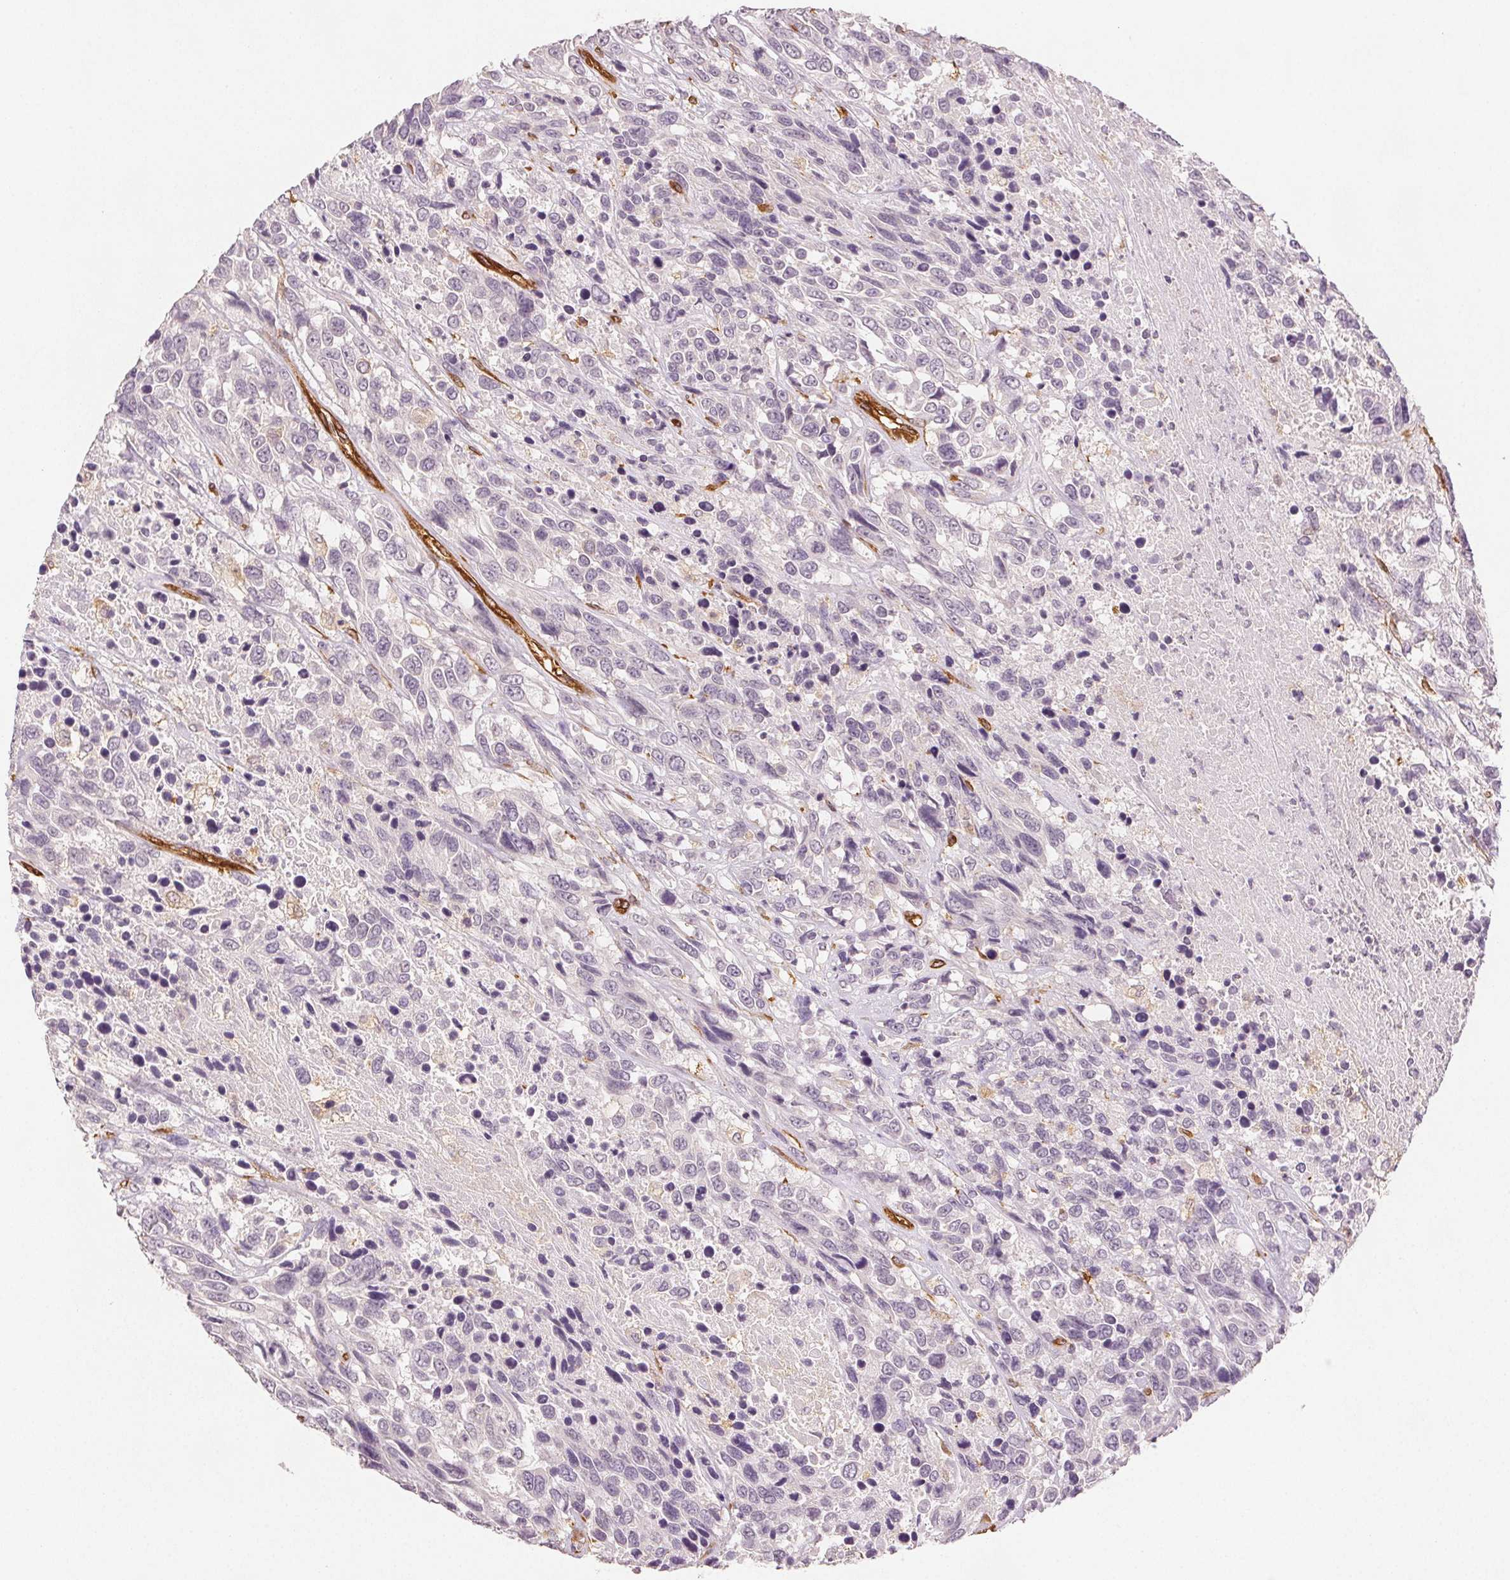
{"staining": {"intensity": "negative", "quantity": "none", "location": "none"}, "tissue": "urothelial cancer", "cell_type": "Tumor cells", "image_type": "cancer", "snomed": [{"axis": "morphology", "description": "Urothelial carcinoma, High grade"}, {"axis": "topography", "description": "Urinary bladder"}], "caption": "Human high-grade urothelial carcinoma stained for a protein using immunohistochemistry (IHC) reveals no staining in tumor cells.", "gene": "DIAPH2", "patient": {"sex": "female", "age": 70}}